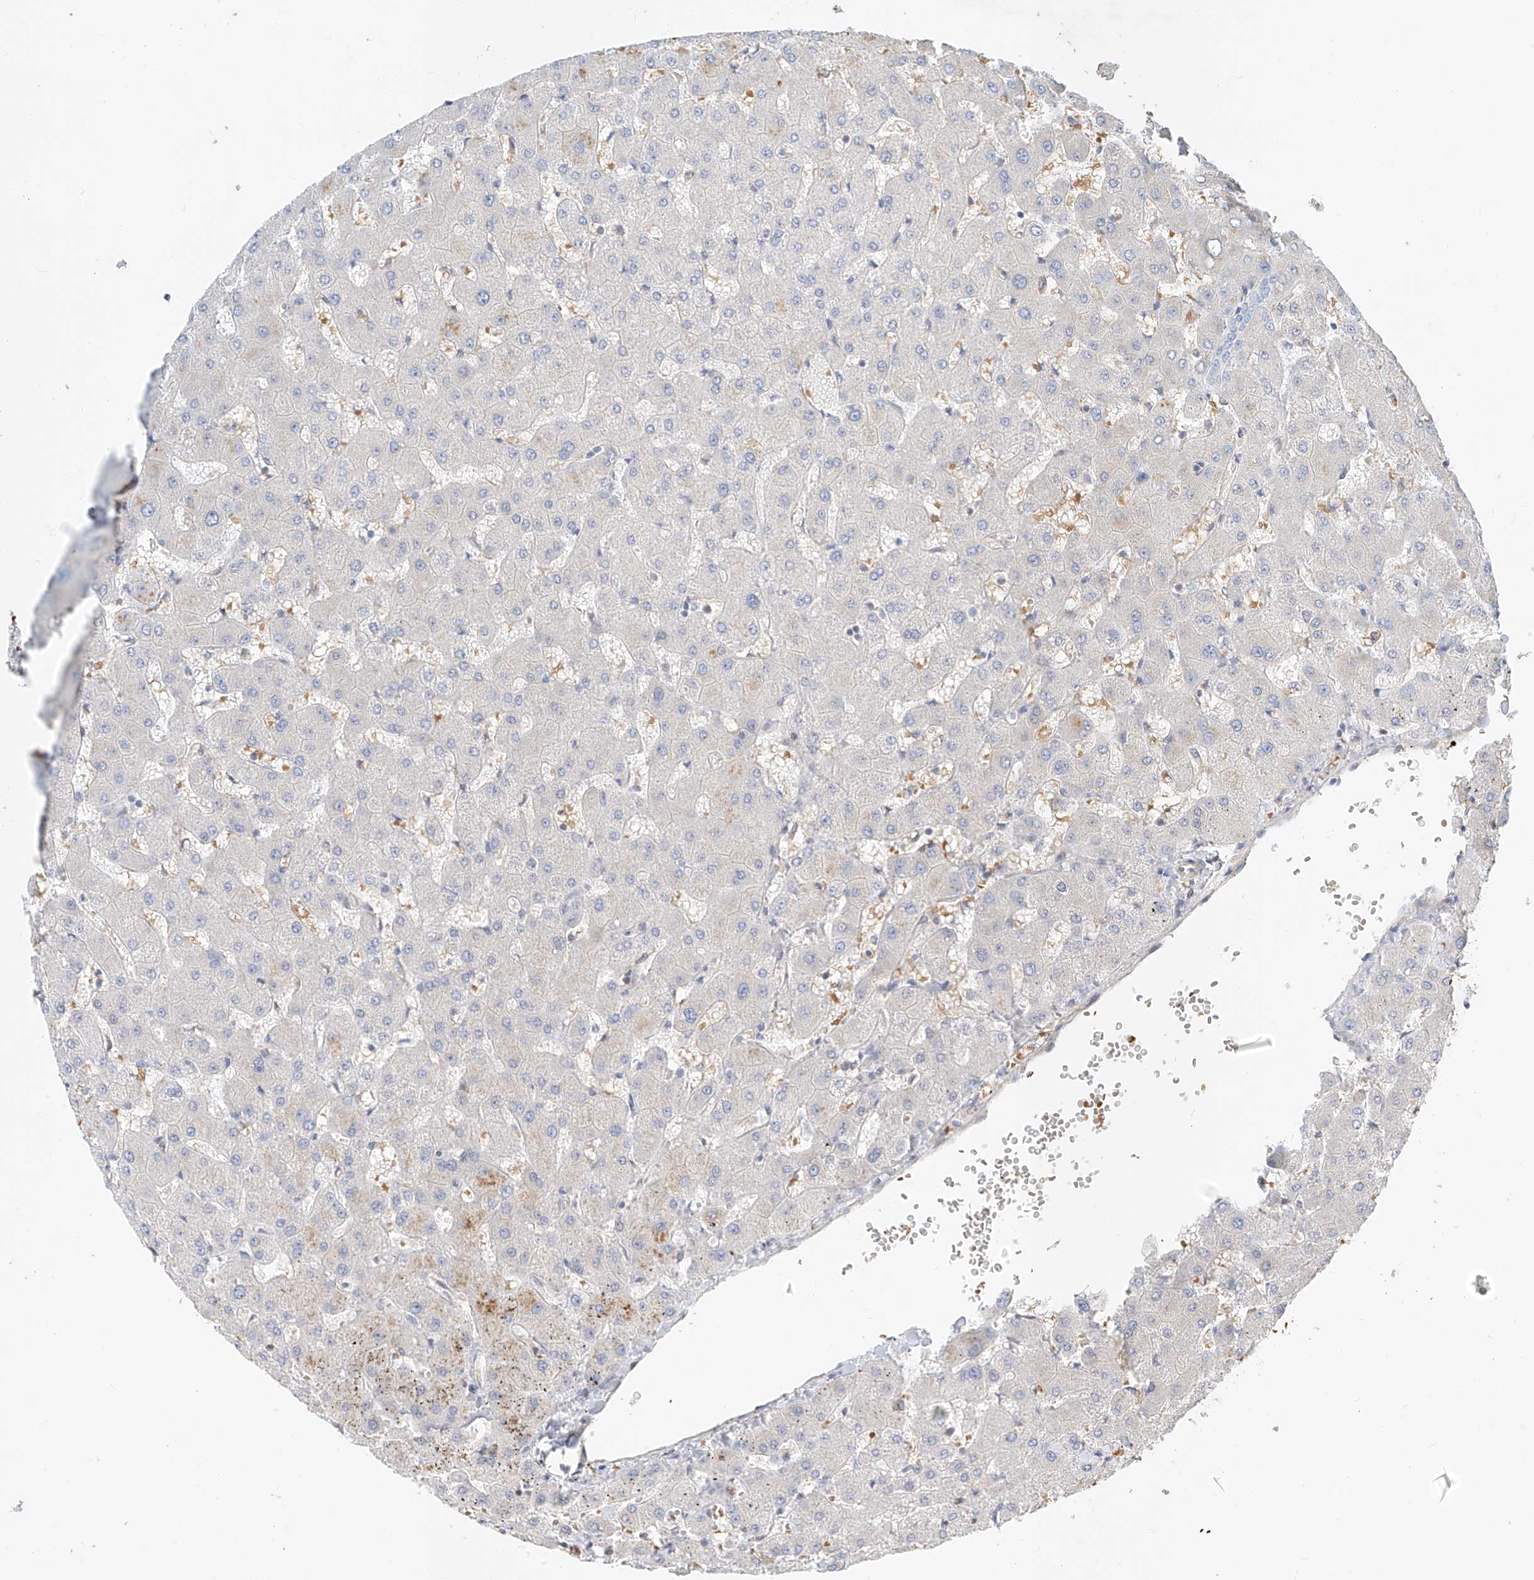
{"staining": {"intensity": "negative", "quantity": "none", "location": "none"}, "tissue": "liver", "cell_type": "Cholangiocytes", "image_type": "normal", "snomed": [{"axis": "morphology", "description": "Normal tissue, NOS"}, {"axis": "topography", "description": "Liver"}], "caption": "This is a photomicrograph of immunohistochemistry (IHC) staining of benign liver, which shows no expression in cholangiocytes. (Immunohistochemistry, brightfield microscopy, high magnification).", "gene": "SYTL3", "patient": {"sex": "female", "age": 63}}